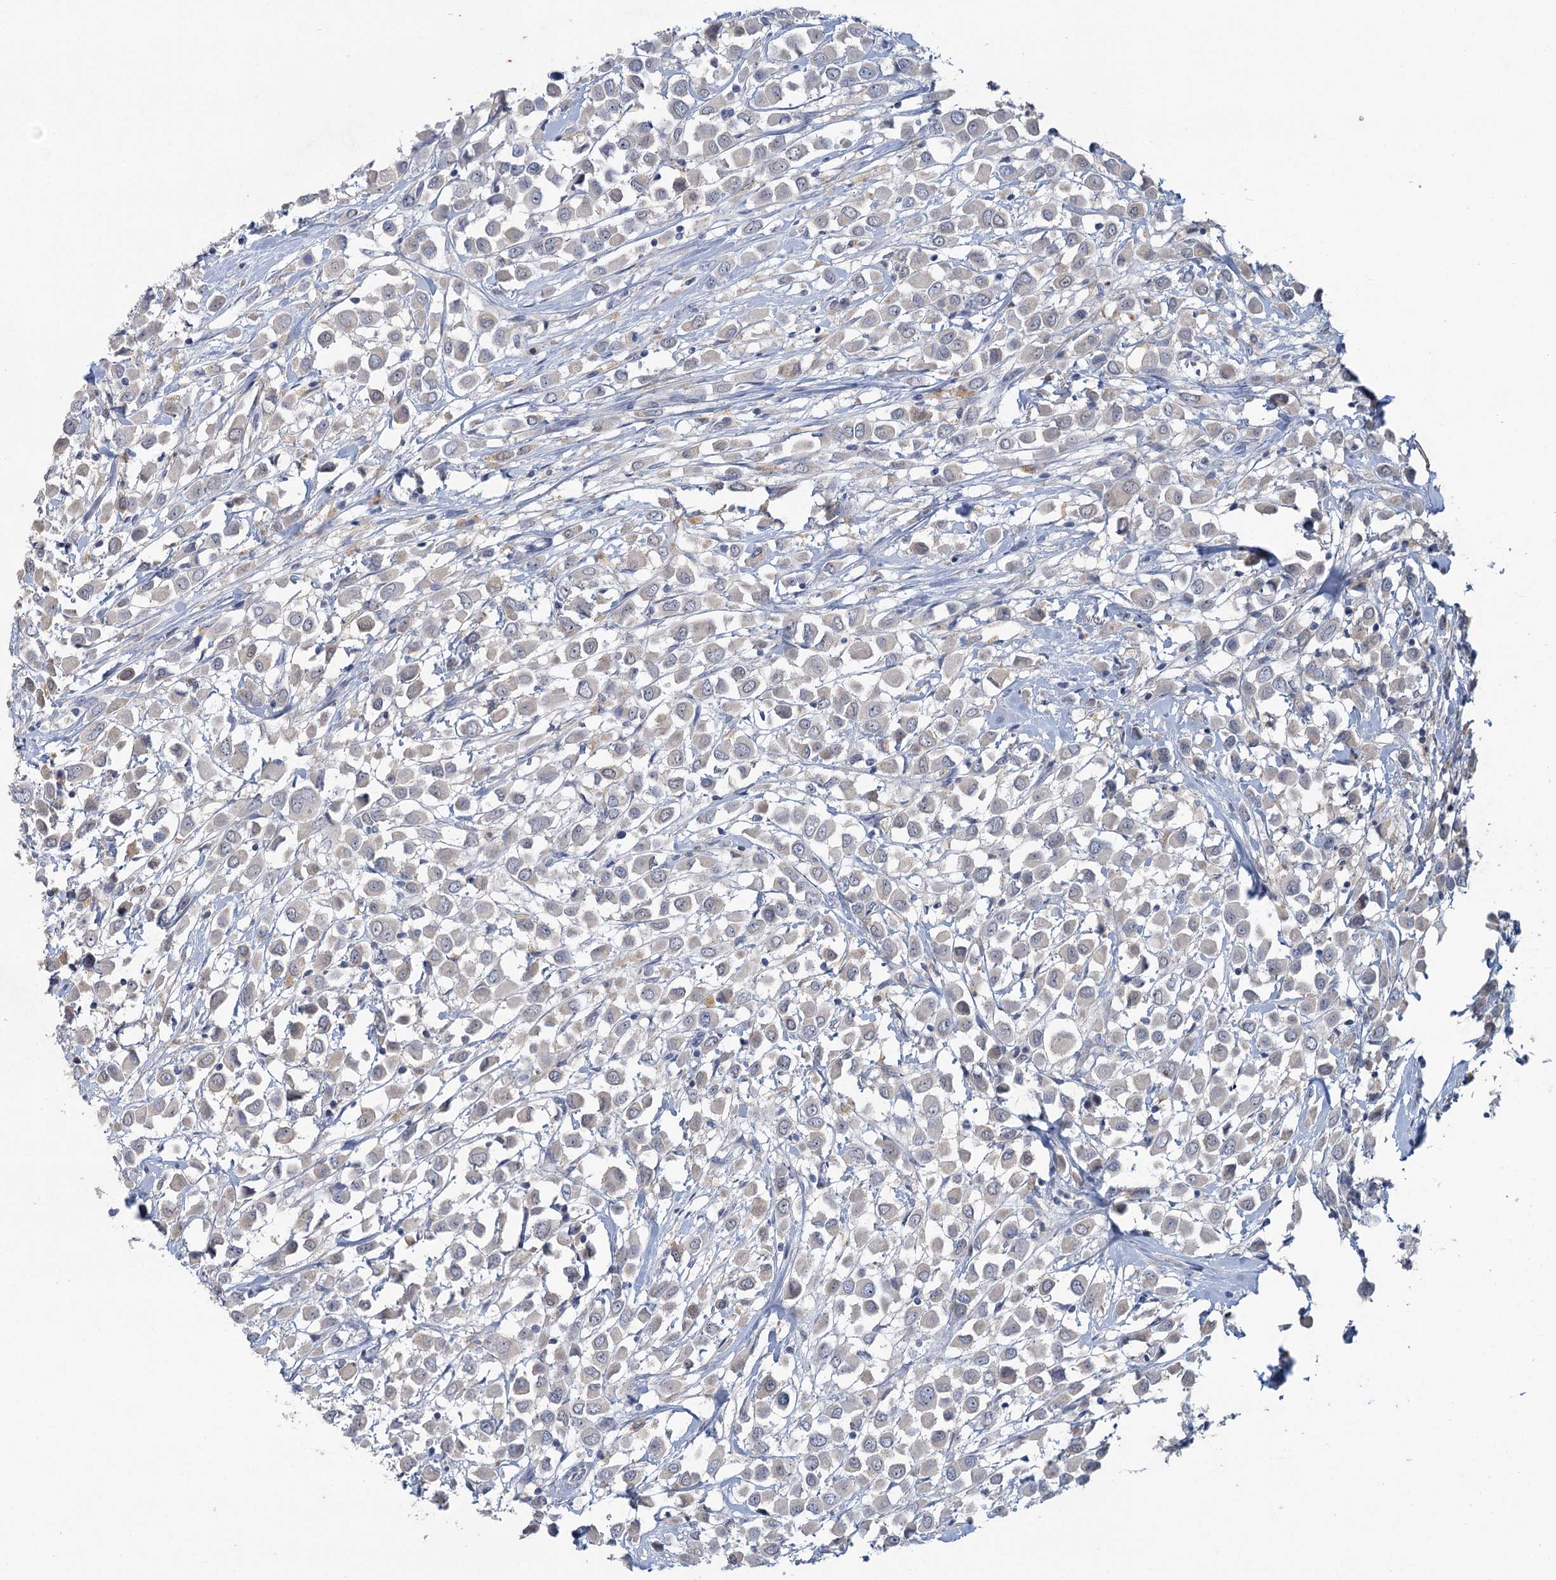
{"staining": {"intensity": "negative", "quantity": "none", "location": "none"}, "tissue": "breast cancer", "cell_type": "Tumor cells", "image_type": "cancer", "snomed": [{"axis": "morphology", "description": "Duct carcinoma"}, {"axis": "topography", "description": "Breast"}], "caption": "Human breast invasive ductal carcinoma stained for a protein using immunohistochemistry reveals no staining in tumor cells.", "gene": "MYO7B", "patient": {"sex": "female", "age": 61}}